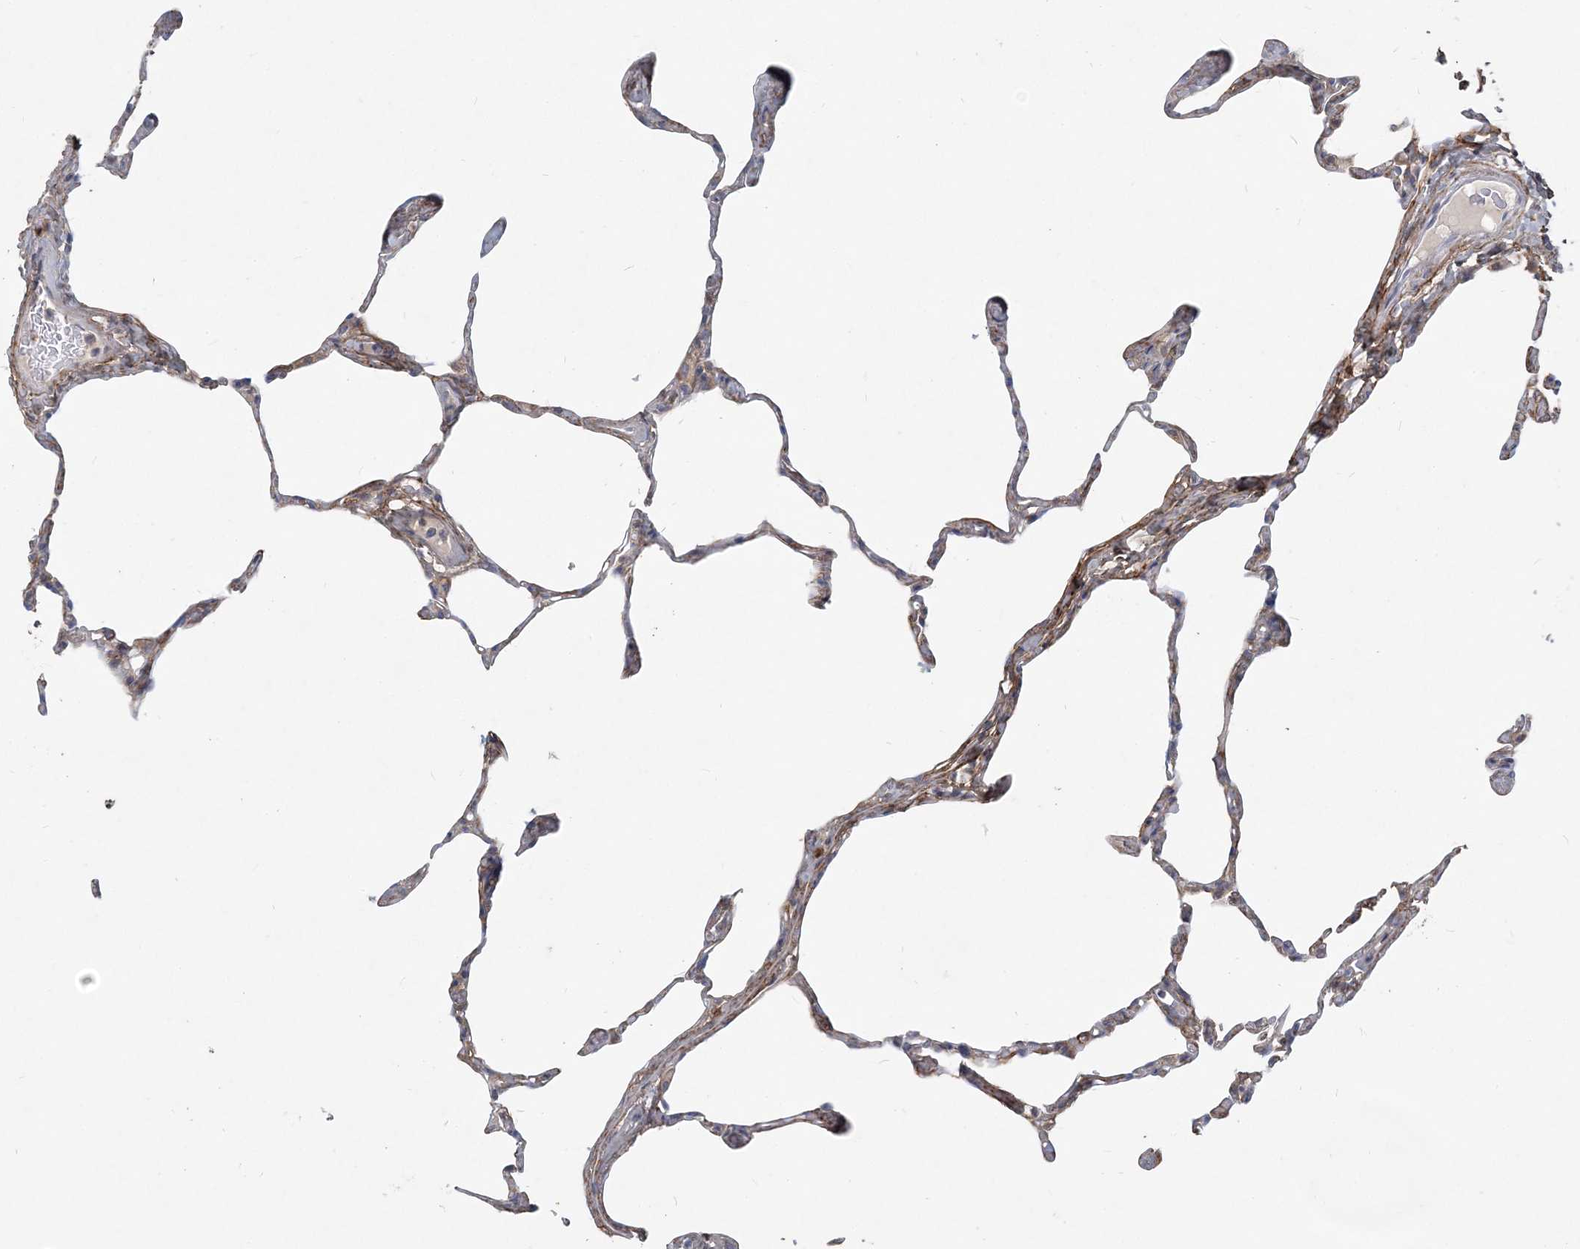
{"staining": {"intensity": "negative", "quantity": "none", "location": "none"}, "tissue": "lung", "cell_type": "Alveolar cells", "image_type": "normal", "snomed": [{"axis": "morphology", "description": "Normal tissue, NOS"}, {"axis": "topography", "description": "Lung"}], "caption": "Immunohistochemistry (IHC) histopathology image of normal lung: lung stained with DAB (3,3'-diaminobenzidine) exhibits no significant protein positivity in alveolar cells.", "gene": "GMPPA", "patient": {"sex": "male", "age": 65}}